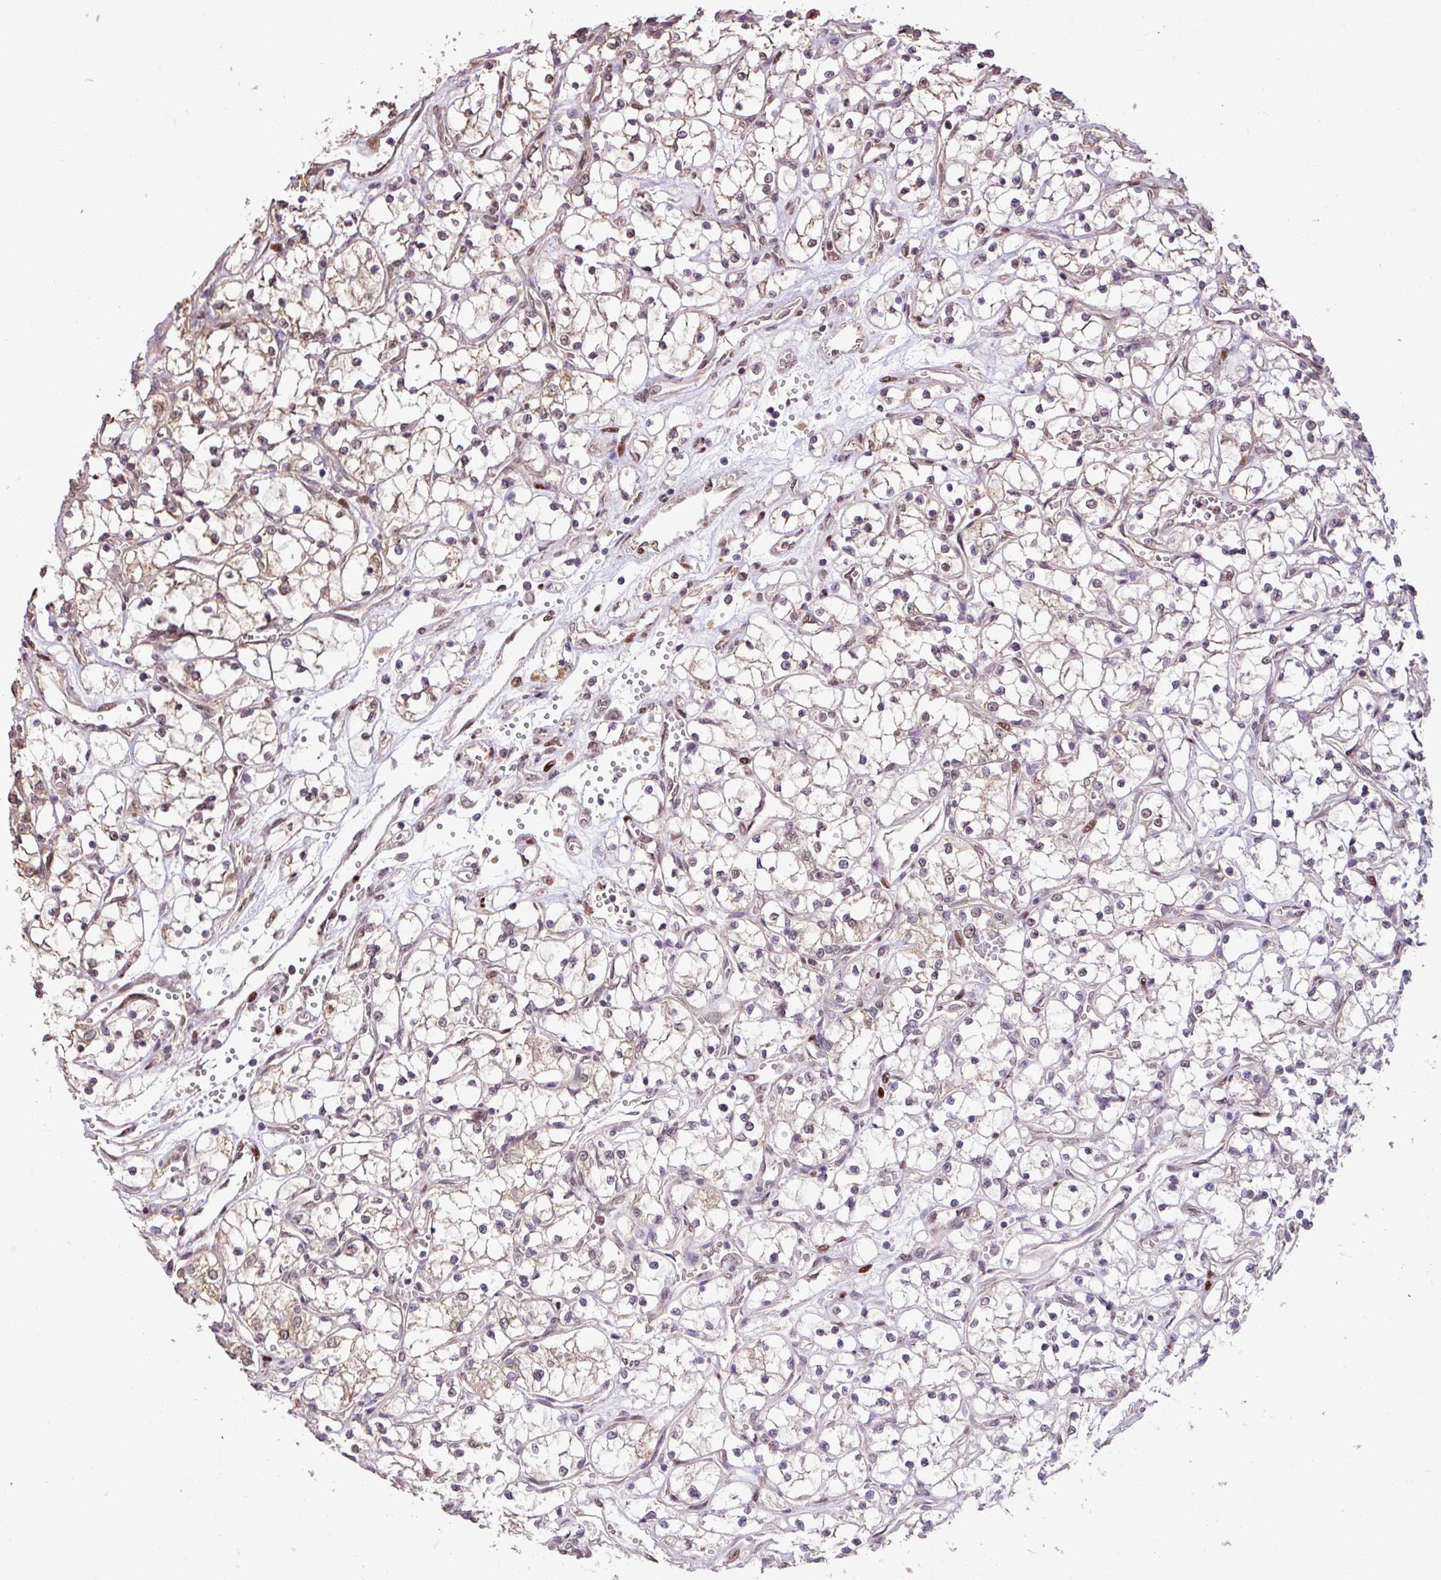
{"staining": {"intensity": "weak", "quantity": "<25%", "location": "cytoplasmic/membranous,nuclear"}, "tissue": "renal cancer", "cell_type": "Tumor cells", "image_type": "cancer", "snomed": [{"axis": "morphology", "description": "Adenocarcinoma, NOS"}, {"axis": "topography", "description": "Kidney"}], "caption": "DAB (3,3'-diaminobenzidine) immunohistochemical staining of human renal adenocarcinoma demonstrates no significant staining in tumor cells.", "gene": "ZNF709", "patient": {"sex": "female", "age": 69}}